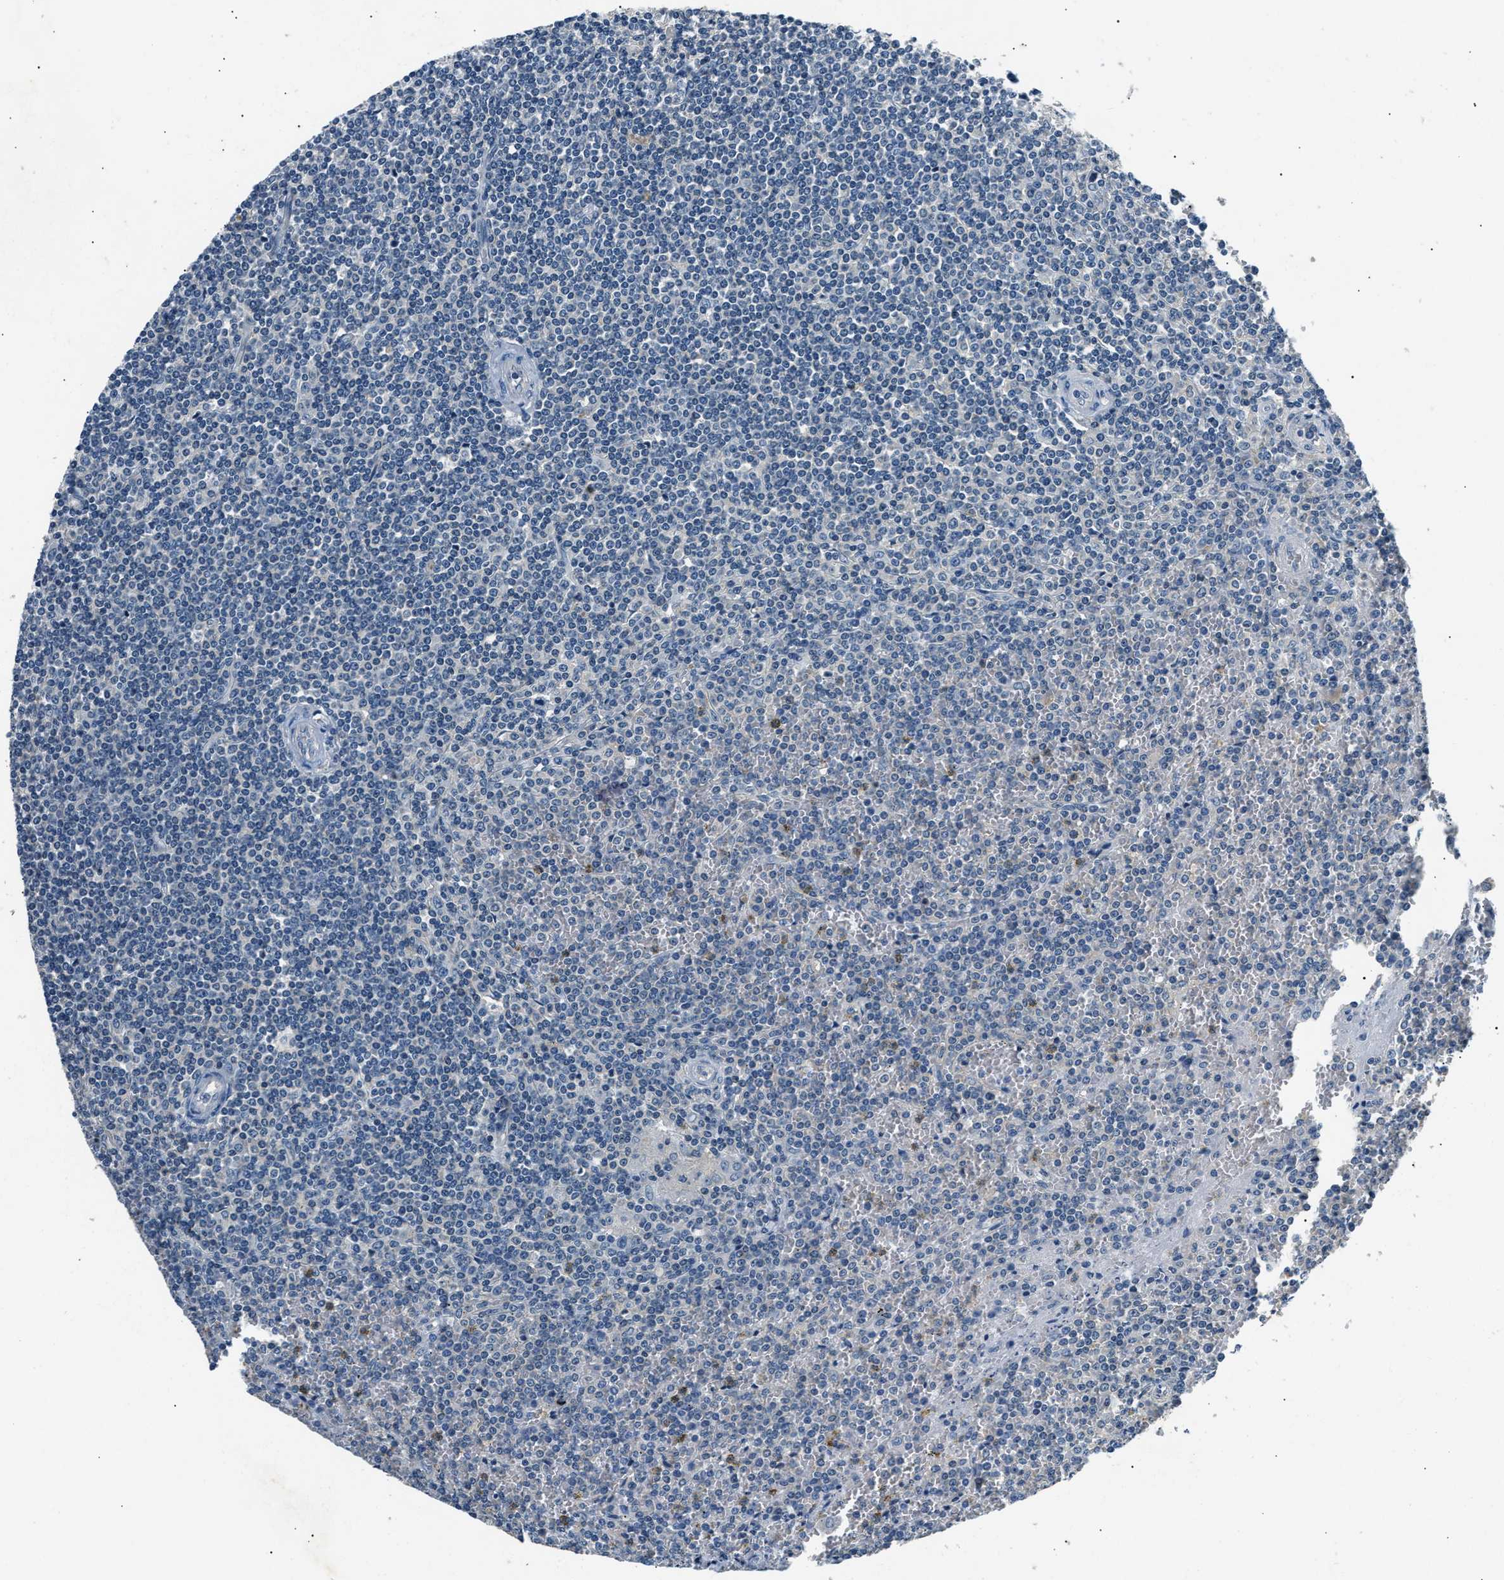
{"staining": {"intensity": "negative", "quantity": "none", "location": "none"}, "tissue": "lymphoma", "cell_type": "Tumor cells", "image_type": "cancer", "snomed": [{"axis": "morphology", "description": "Malignant lymphoma, non-Hodgkin's type, Low grade"}, {"axis": "topography", "description": "Spleen"}], "caption": "Immunohistochemistry (IHC) of malignant lymphoma, non-Hodgkin's type (low-grade) shows no positivity in tumor cells. The staining was performed using DAB (3,3'-diaminobenzidine) to visualize the protein expression in brown, while the nuclei were stained in blue with hematoxylin (Magnification: 20x).", "gene": "INHA", "patient": {"sex": "female", "age": 19}}